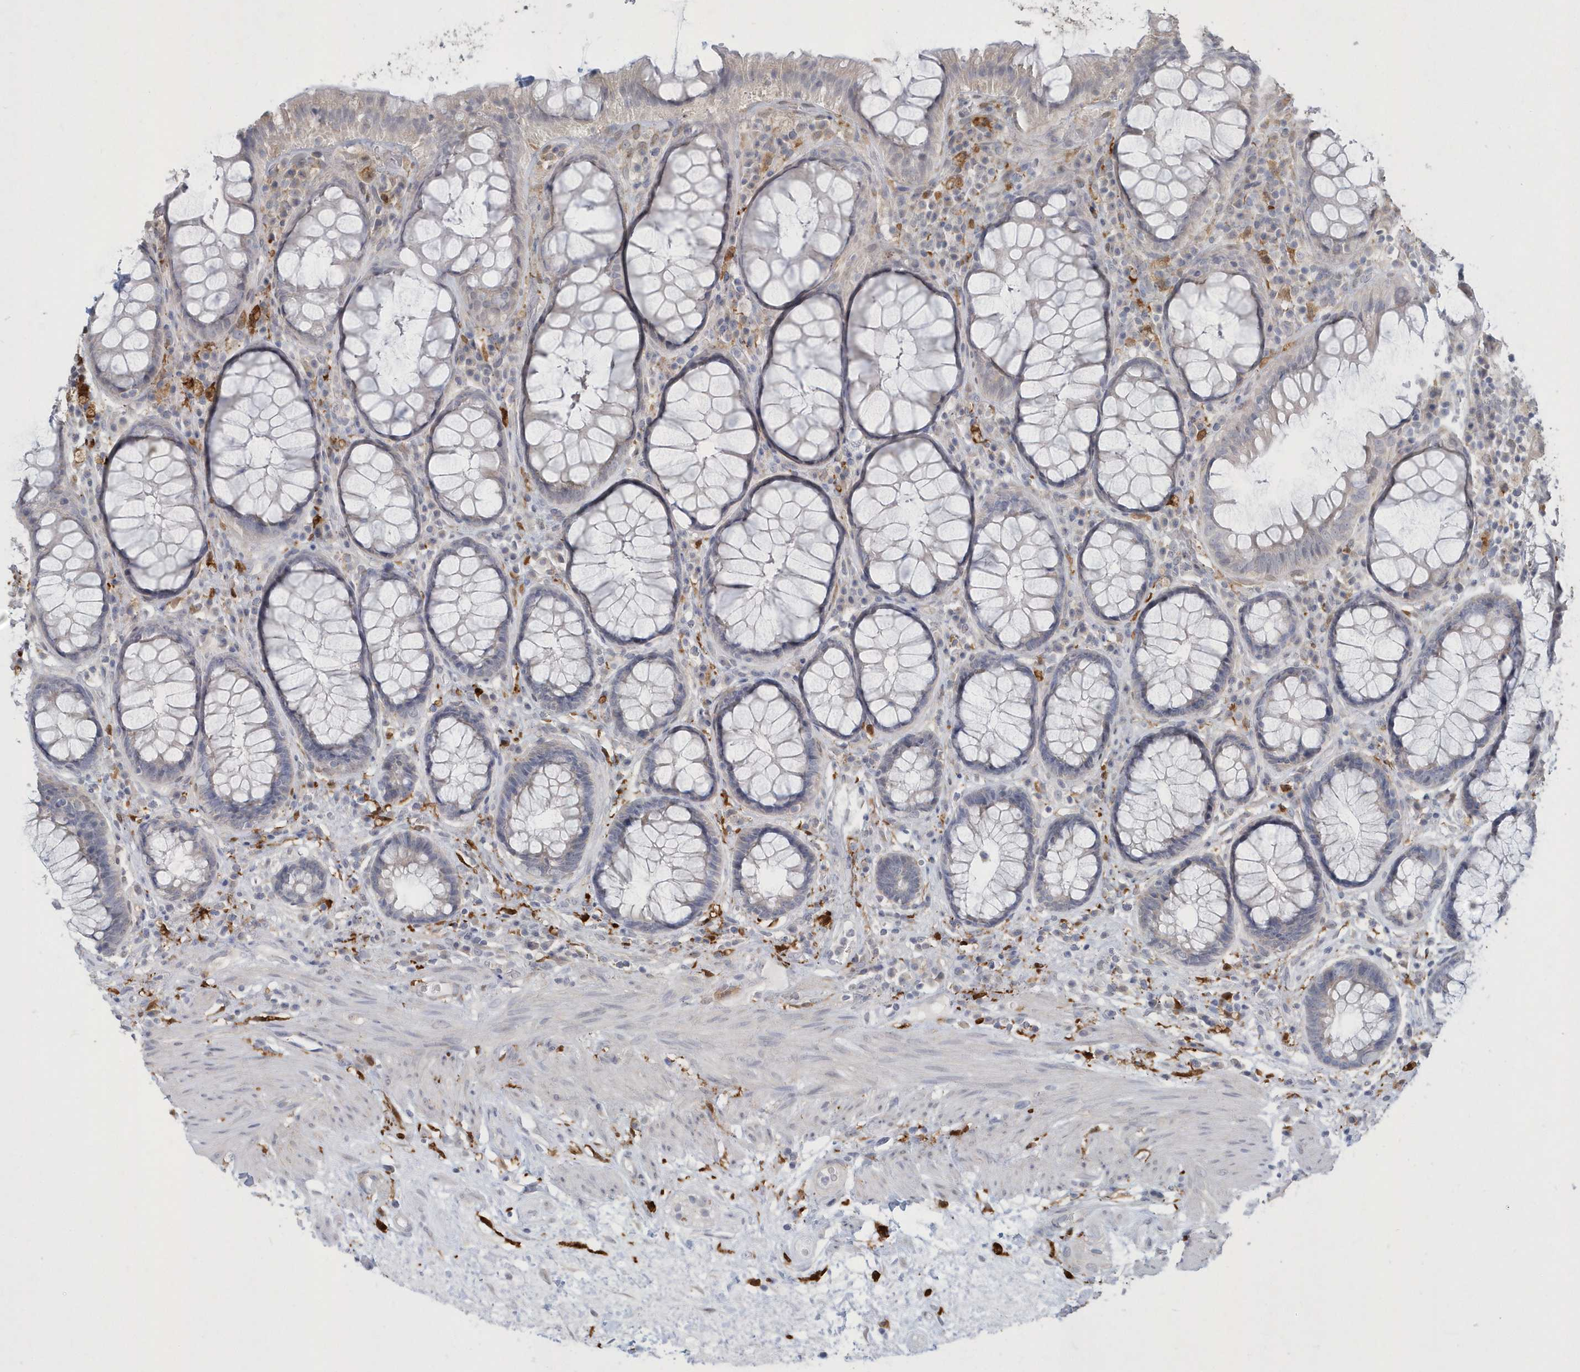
{"staining": {"intensity": "negative", "quantity": "none", "location": "none"}, "tissue": "rectum", "cell_type": "Glandular cells", "image_type": "normal", "snomed": [{"axis": "morphology", "description": "Normal tissue, NOS"}, {"axis": "topography", "description": "Rectum"}], "caption": "Immunohistochemical staining of unremarkable rectum displays no significant expression in glandular cells.", "gene": "TSPEAR", "patient": {"sex": "male", "age": 64}}